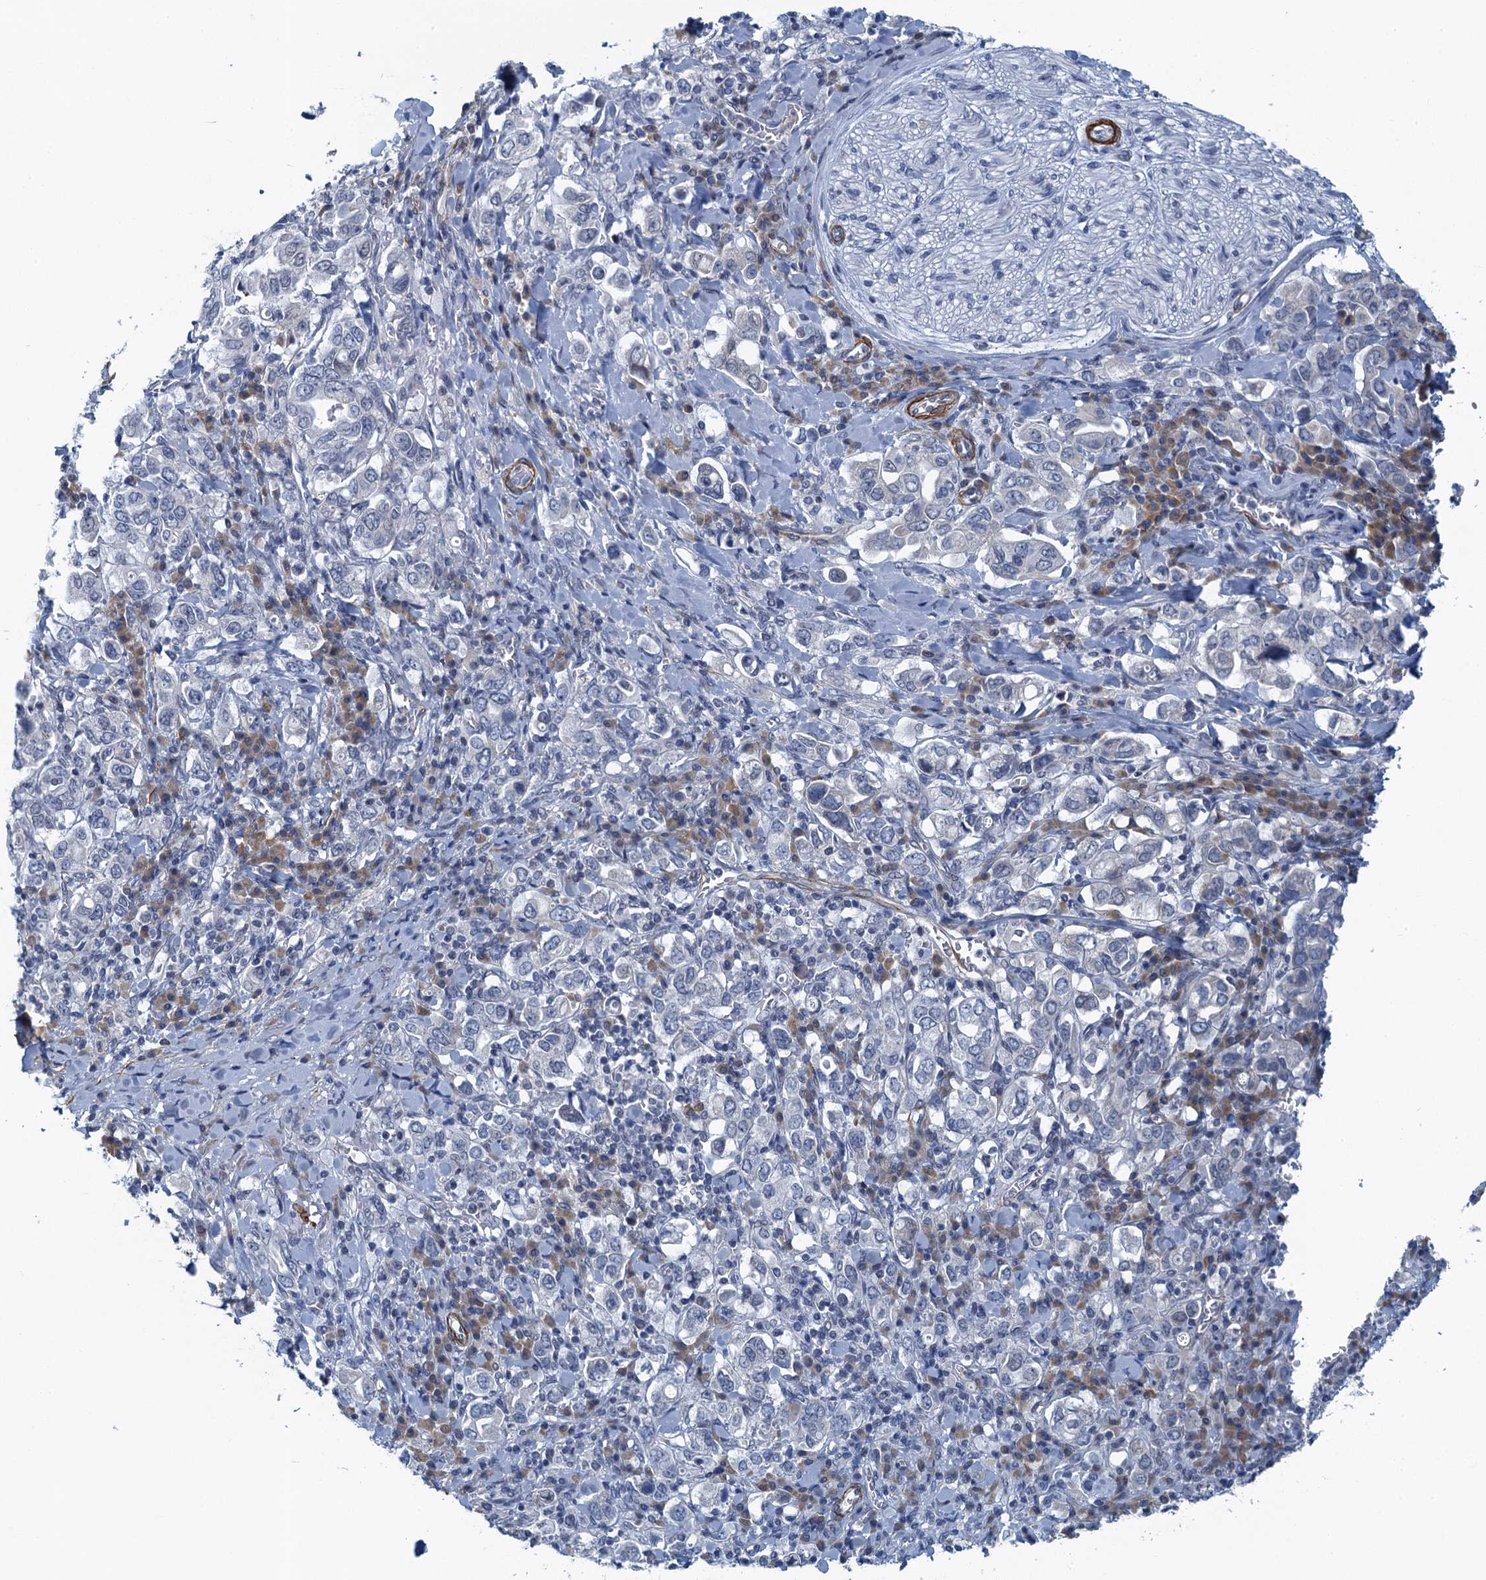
{"staining": {"intensity": "negative", "quantity": "none", "location": "none"}, "tissue": "stomach cancer", "cell_type": "Tumor cells", "image_type": "cancer", "snomed": [{"axis": "morphology", "description": "Adenocarcinoma, NOS"}, {"axis": "topography", "description": "Stomach, upper"}], "caption": "The image shows no significant expression in tumor cells of stomach cancer (adenocarcinoma).", "gene": "ALG2", "patient": {"sex": "male", "age": 62}}